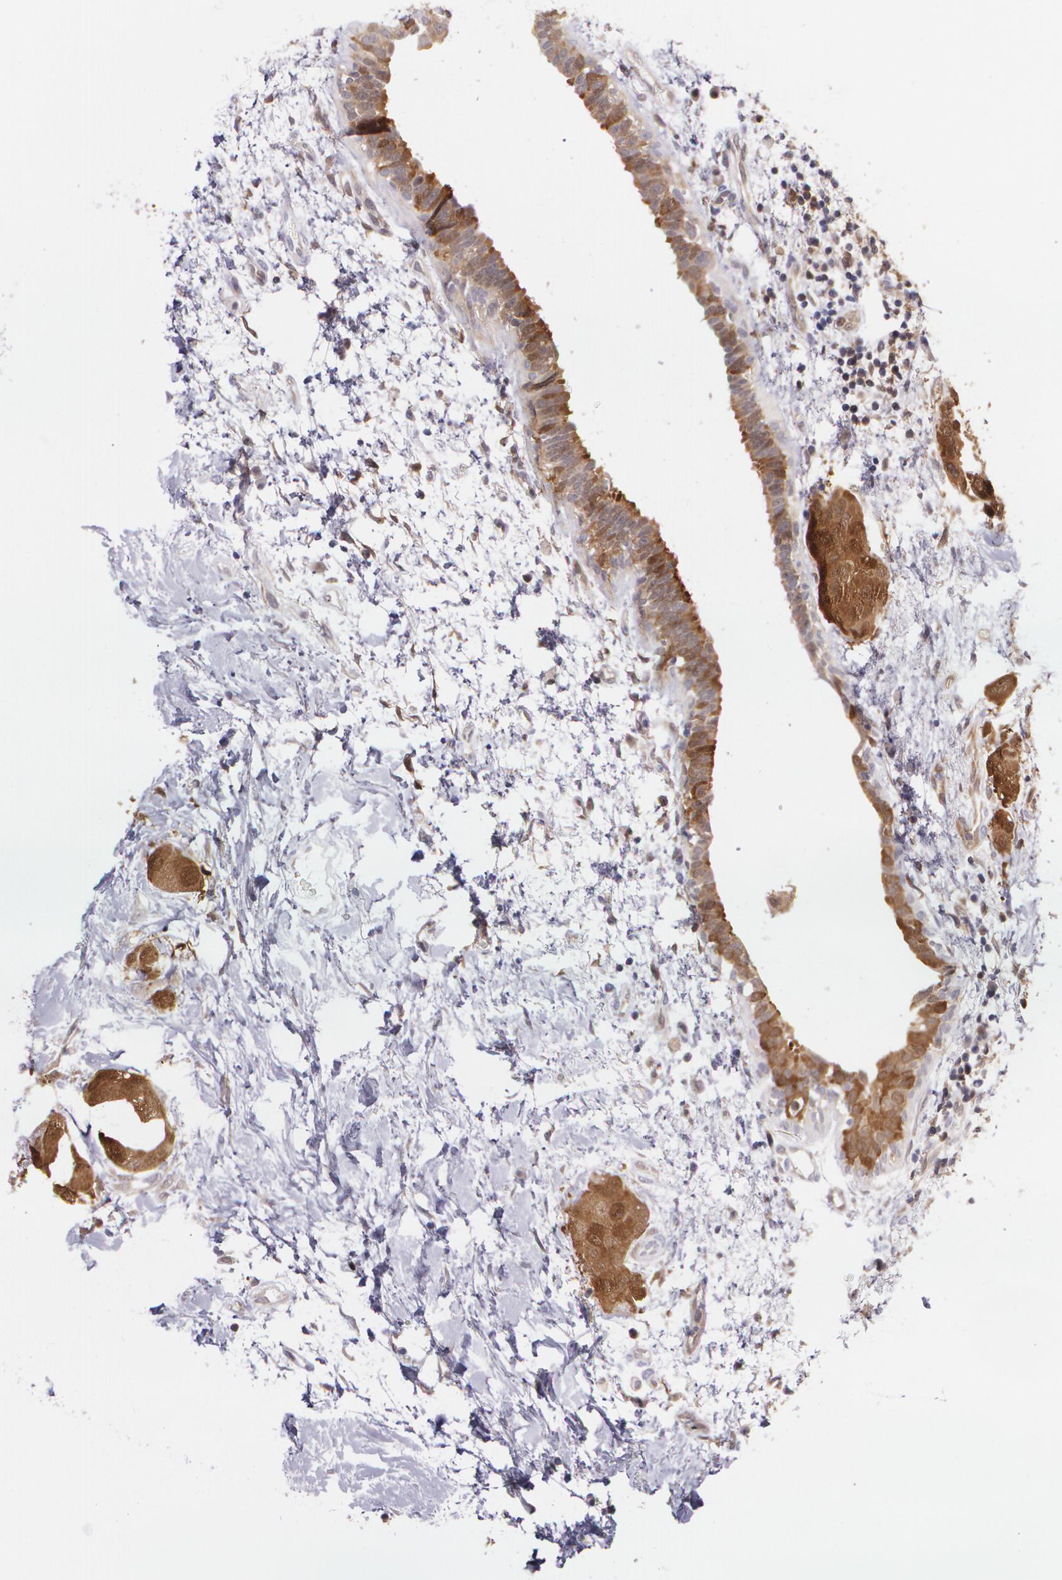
{"staining": {"intensity": "strong", "quantity": ">75%", "location": "cytoplasmic/membranous,nuclear"}, "tissue": "breast cancer", "cell_type": "Tumor cells", "image_type": "cancer", "snomed": [{"axis": "morphology", "description": "Duct carcinoma"}, {"axis": "topography", "description": "Breast"}], "caption": "Approximately >75% of tumor cells in breast cancer (invasive ductal carcinoma) display strong cytoplasmic/membranous and nuclear protein staining as visualized by brown immunohistochemical staining.", "gene": "HSPH1", "patient": {"sex": "female", "age": 40}}